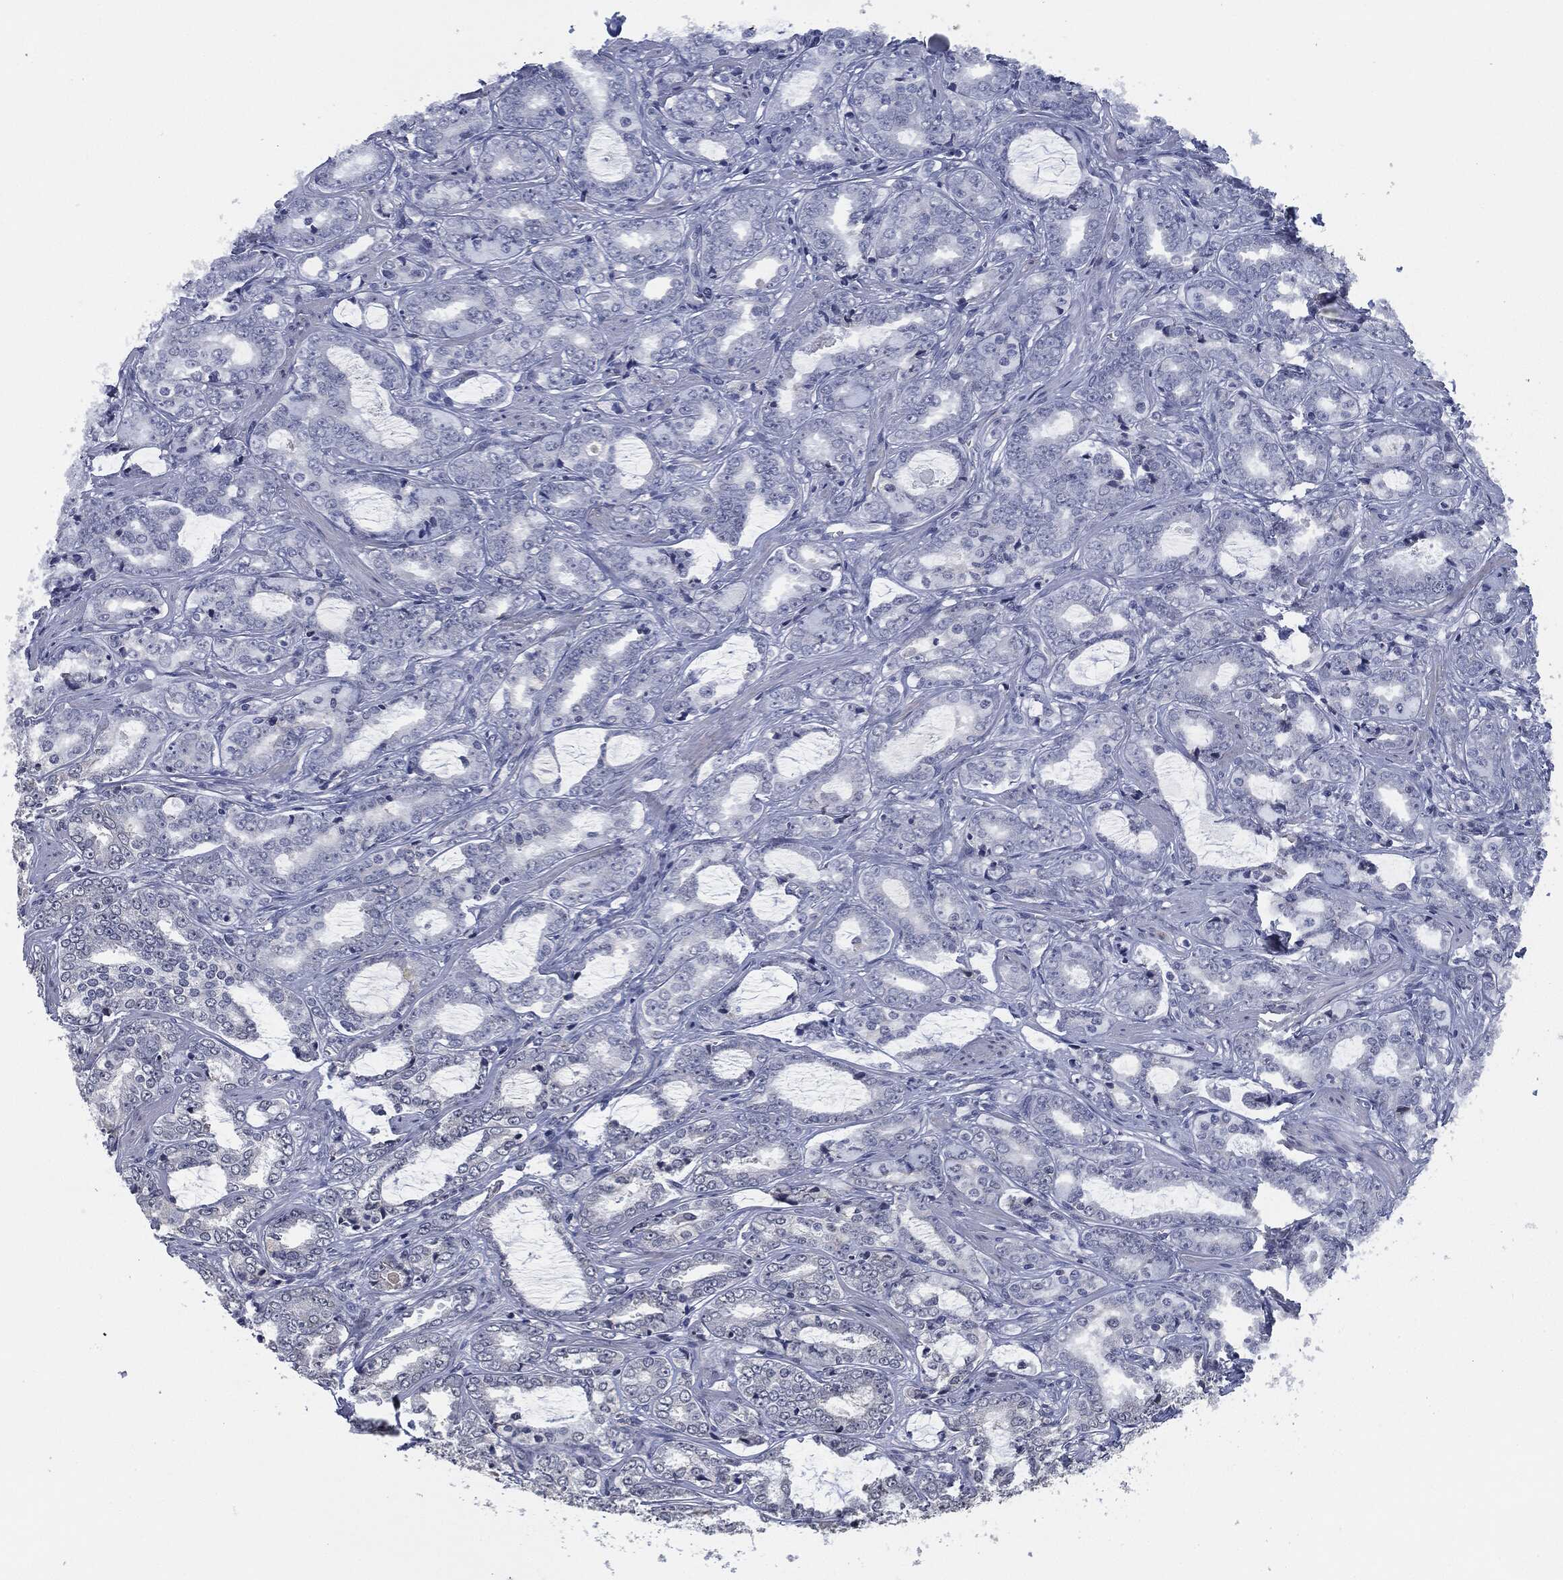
{"staining": {"intensity": "negative", "quantity": "none", "location": "none"}, "tissue": "prostate cancer", "cell_type": "Tumor cells", "image_type": "cancer", "snomed": [{"axis": "morphology", "description": "Adenocarcinoma, Medium grade"}, {"axis": "topography", "description": "Prostate"}], "caption": "Tumor cells show no significant staining in adenocarcinoma (medium-grade) (prostate). Nuclei are stained in blue.", "gene": "IL2RG", "patient": {"sex": "male", "age": 71}}